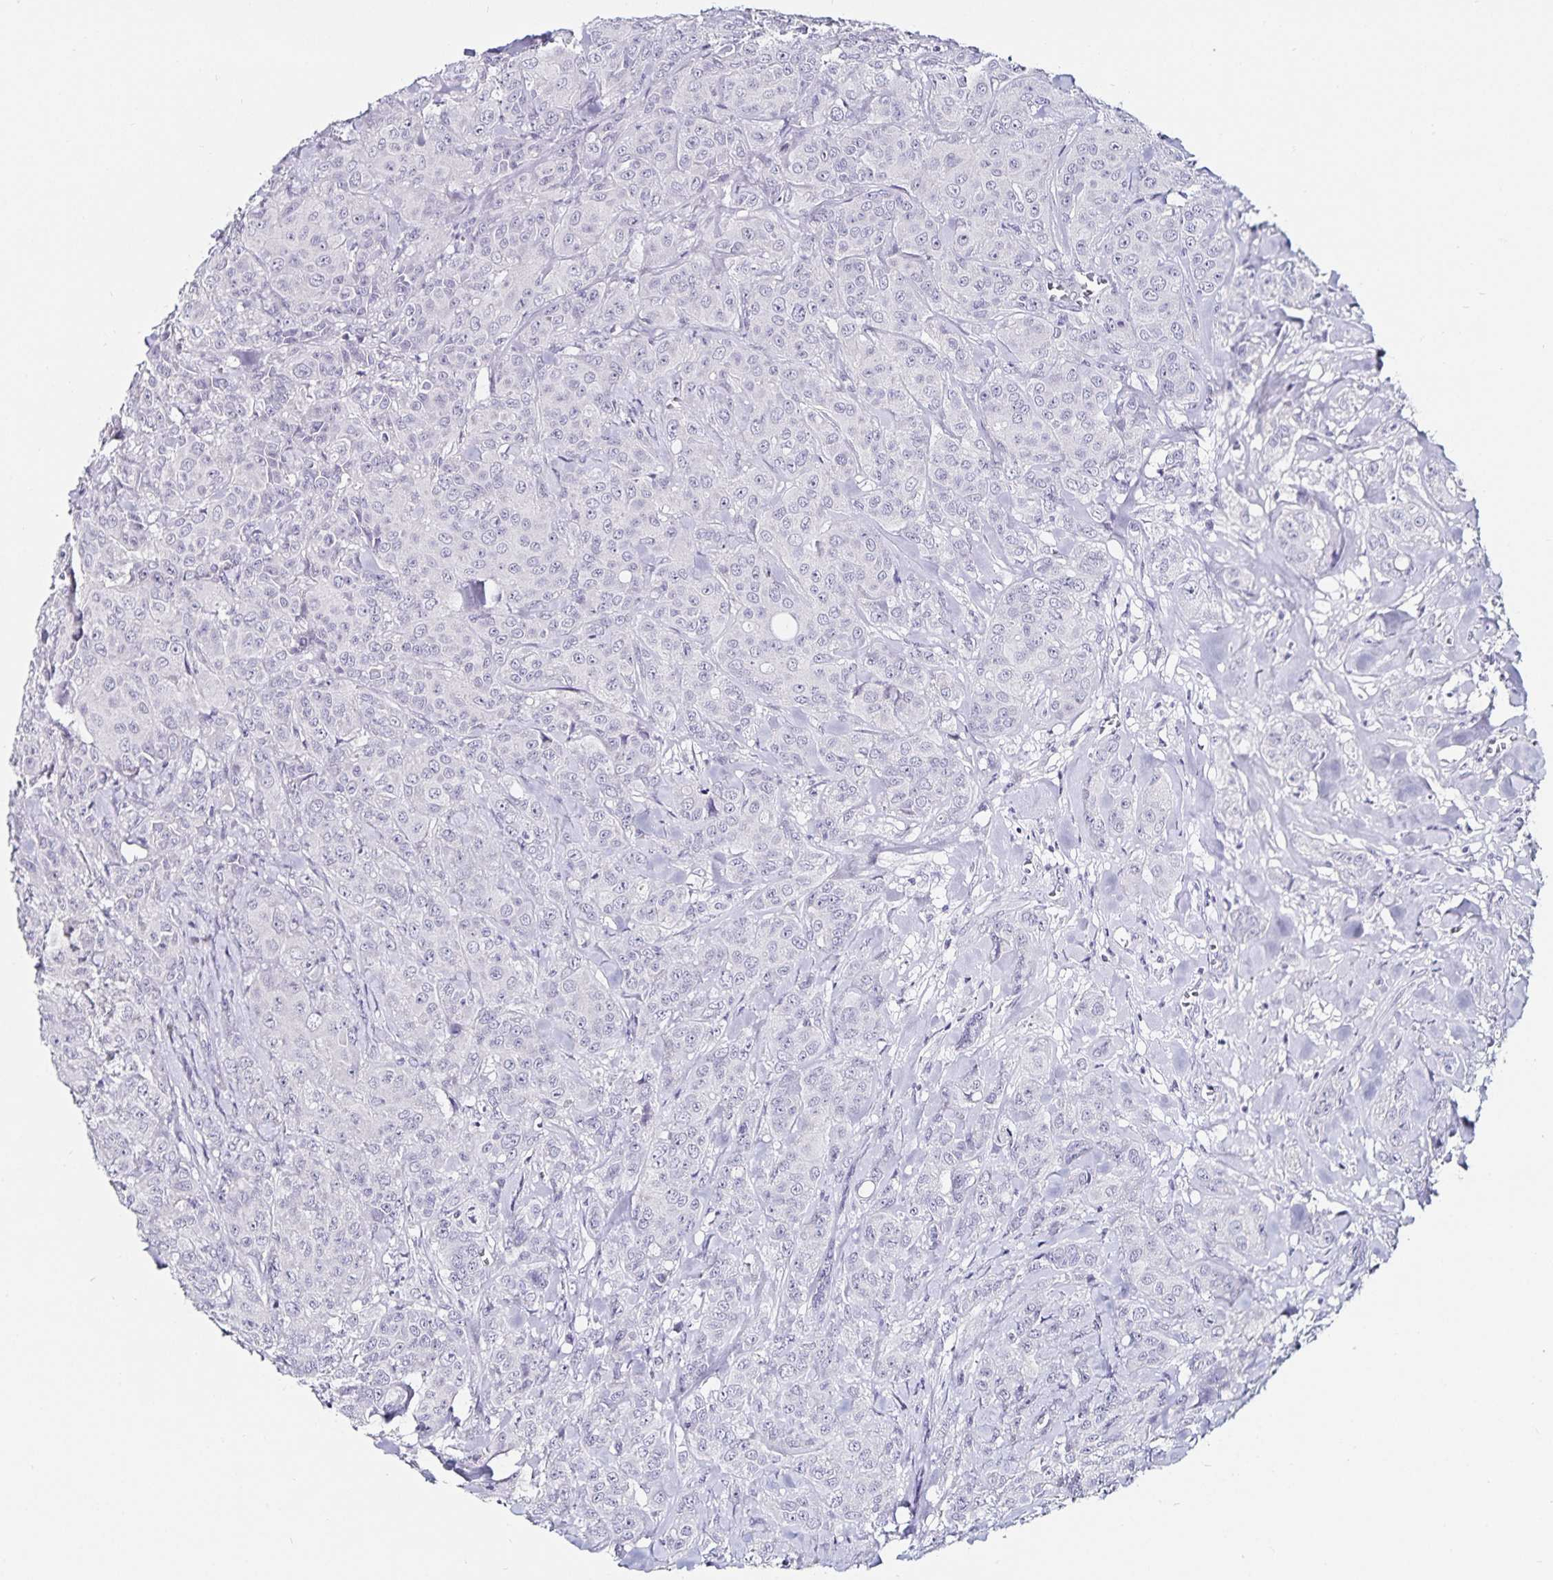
{"staining": {"intensity": "negative", "quantity": "none", "location": "none"}, "tissue": "breast cancer", "cell_type": "Tumor cells", "image_type": "cancer", "snomed": [{"axis": "morphology", "description": "Normal tissue, NOS"}, {"axis": "morphology", "description": "Duct carcinoma"}, {"axis": "topography", "description": "Breast"}], "caption": "IHC of breast cancer demonstrates no staining in tumor cells.", "gene": "TSPAN7", "patient": {"sex": "female", "age": 43}}